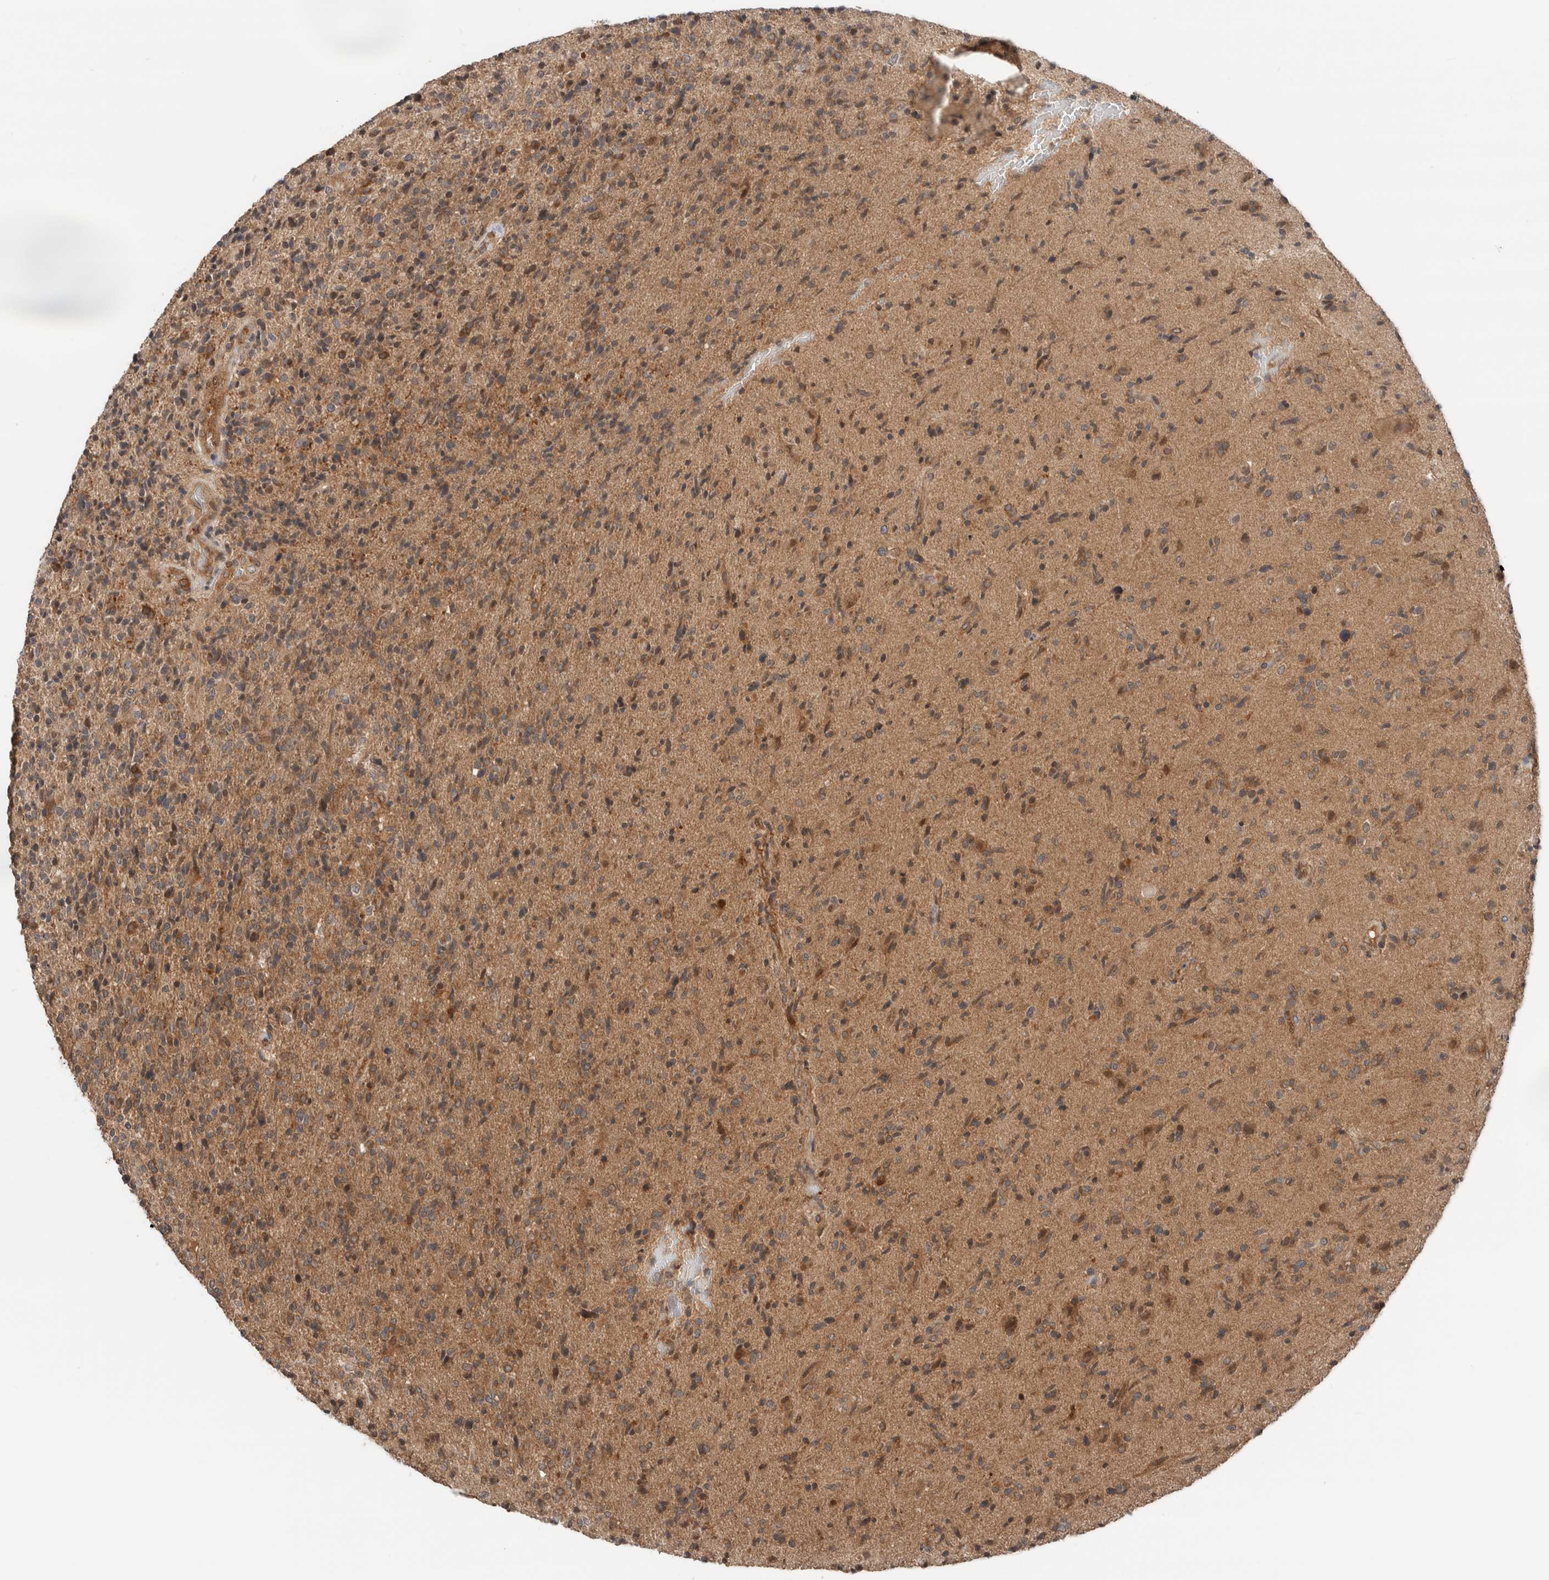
{"staining": {"intensity": "moderate", "quantity": "25%-75%", "location": "cytoplasmic/membranous"}, "tissue": "glioma", "cell_type": "Tumor cells", "image_type": "cancer", "snomed": [{"axis": "morphology", "description": "Glioma, malignant, High grade"}, {"axis": "topography", "description": "Brain"}], "caption": "A brown stain labels moderate cytoplasmic/membranous positivity of a protein in human high-grade glioma (malignant) tumor cells.", "gene": "XPNPEP1", "patient": {"sex": "male", "age": 72}}